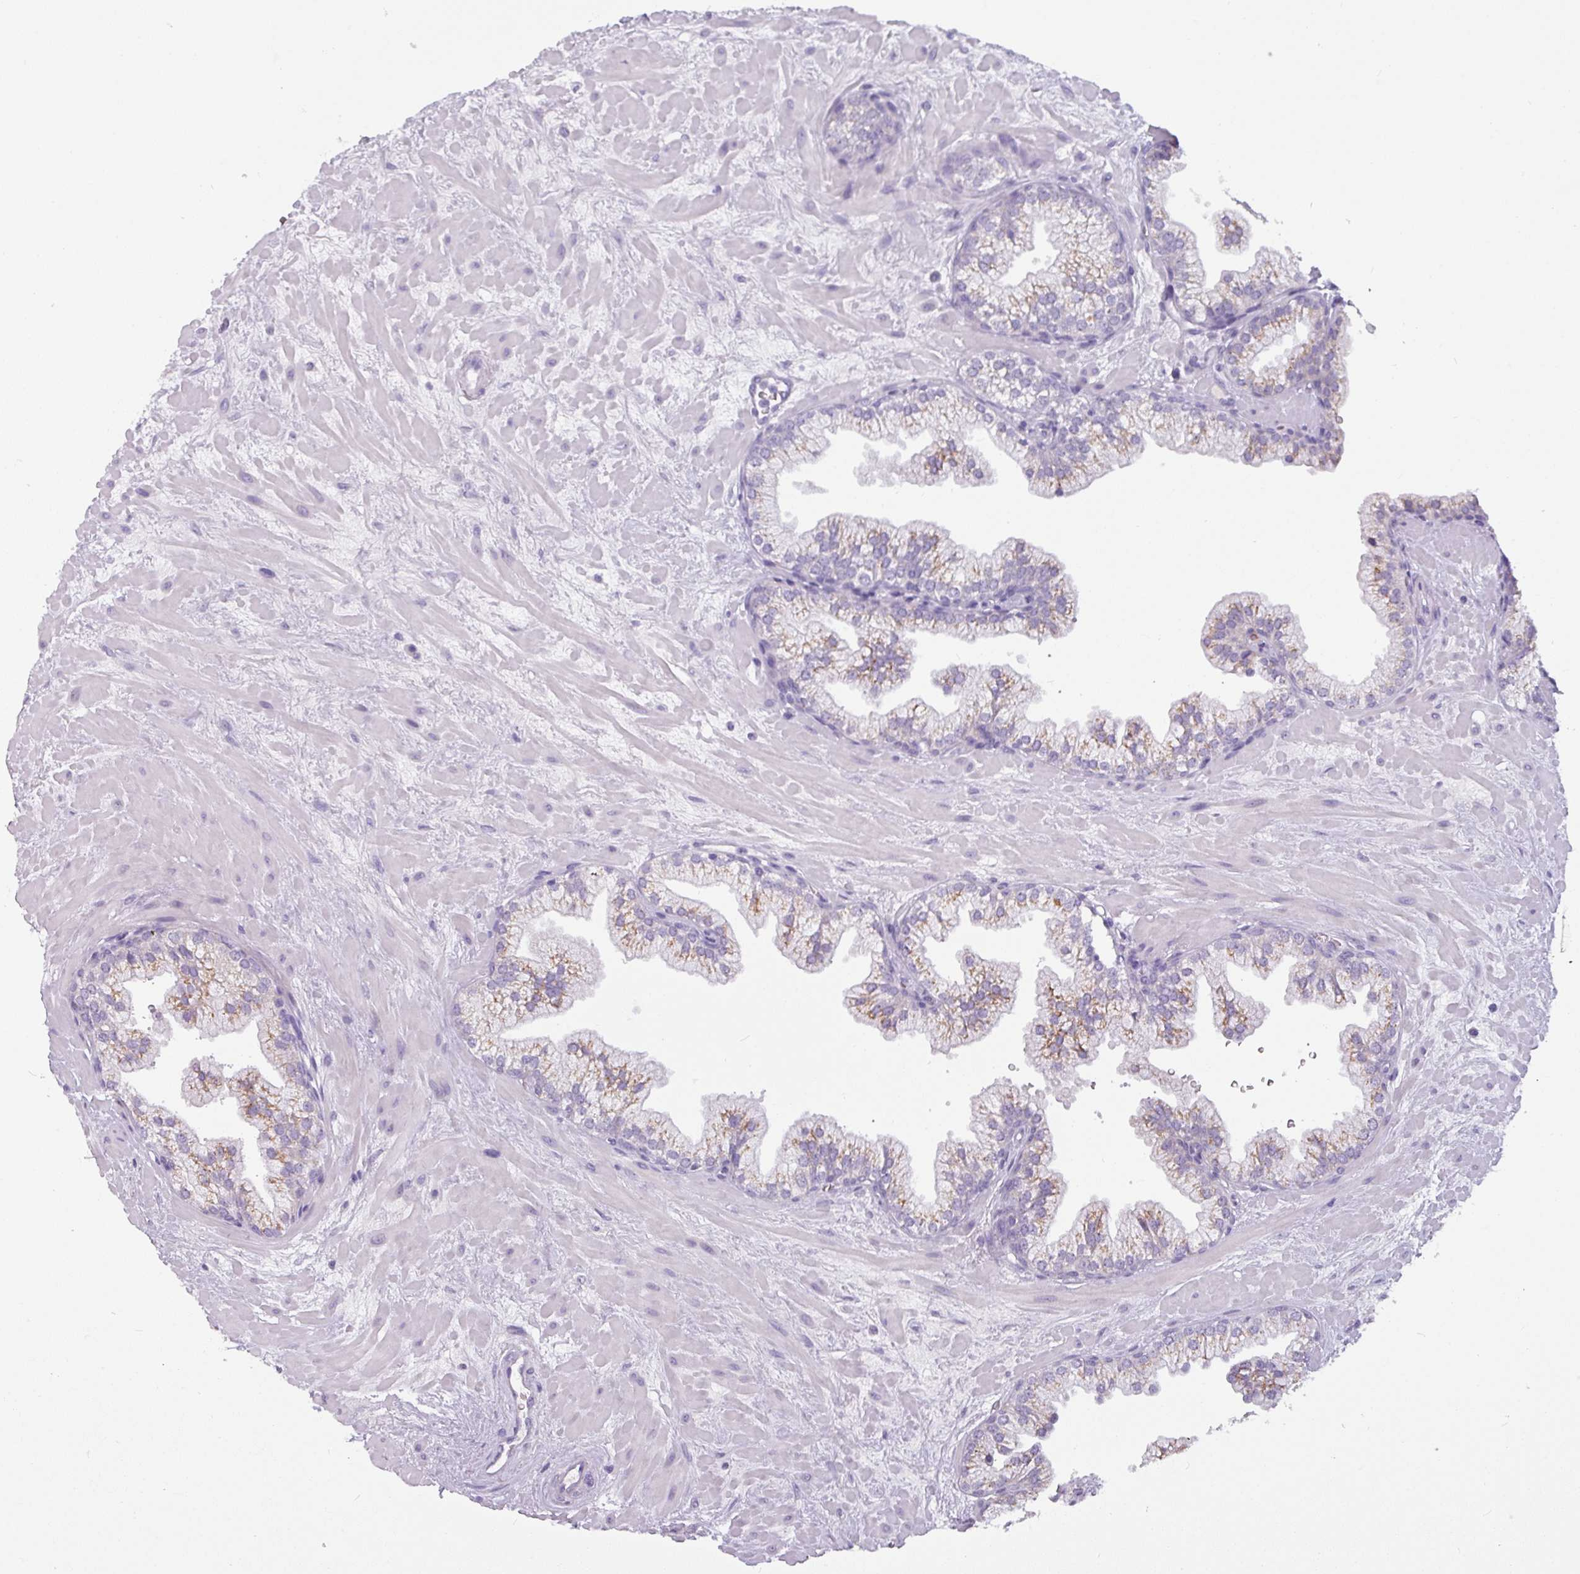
{"staining": {"intensity": "moderate", "quantity": "25%-75%", "location": "cytoplasmic/membranous"}, "tissue": "prostate", "cell_type": "Glandular cells", "image_type": "normal", "snomed": [{"axis": "morphology", "description": "Normal tissue, NOS"}, {"axis": "topography", "description": "Prostate"}, {"axis": "topography", "description": "Peripheral nerve tissue"}], "caption": "The micrograph exhibits immunohistochemical staining of benign prostate. There is moderate cytoplasmic/membranous expression is present in approximately 25%-75% of glandular cells.", "gene": "SLC26A9", "patient": {"sex": "male", "age": 61}}